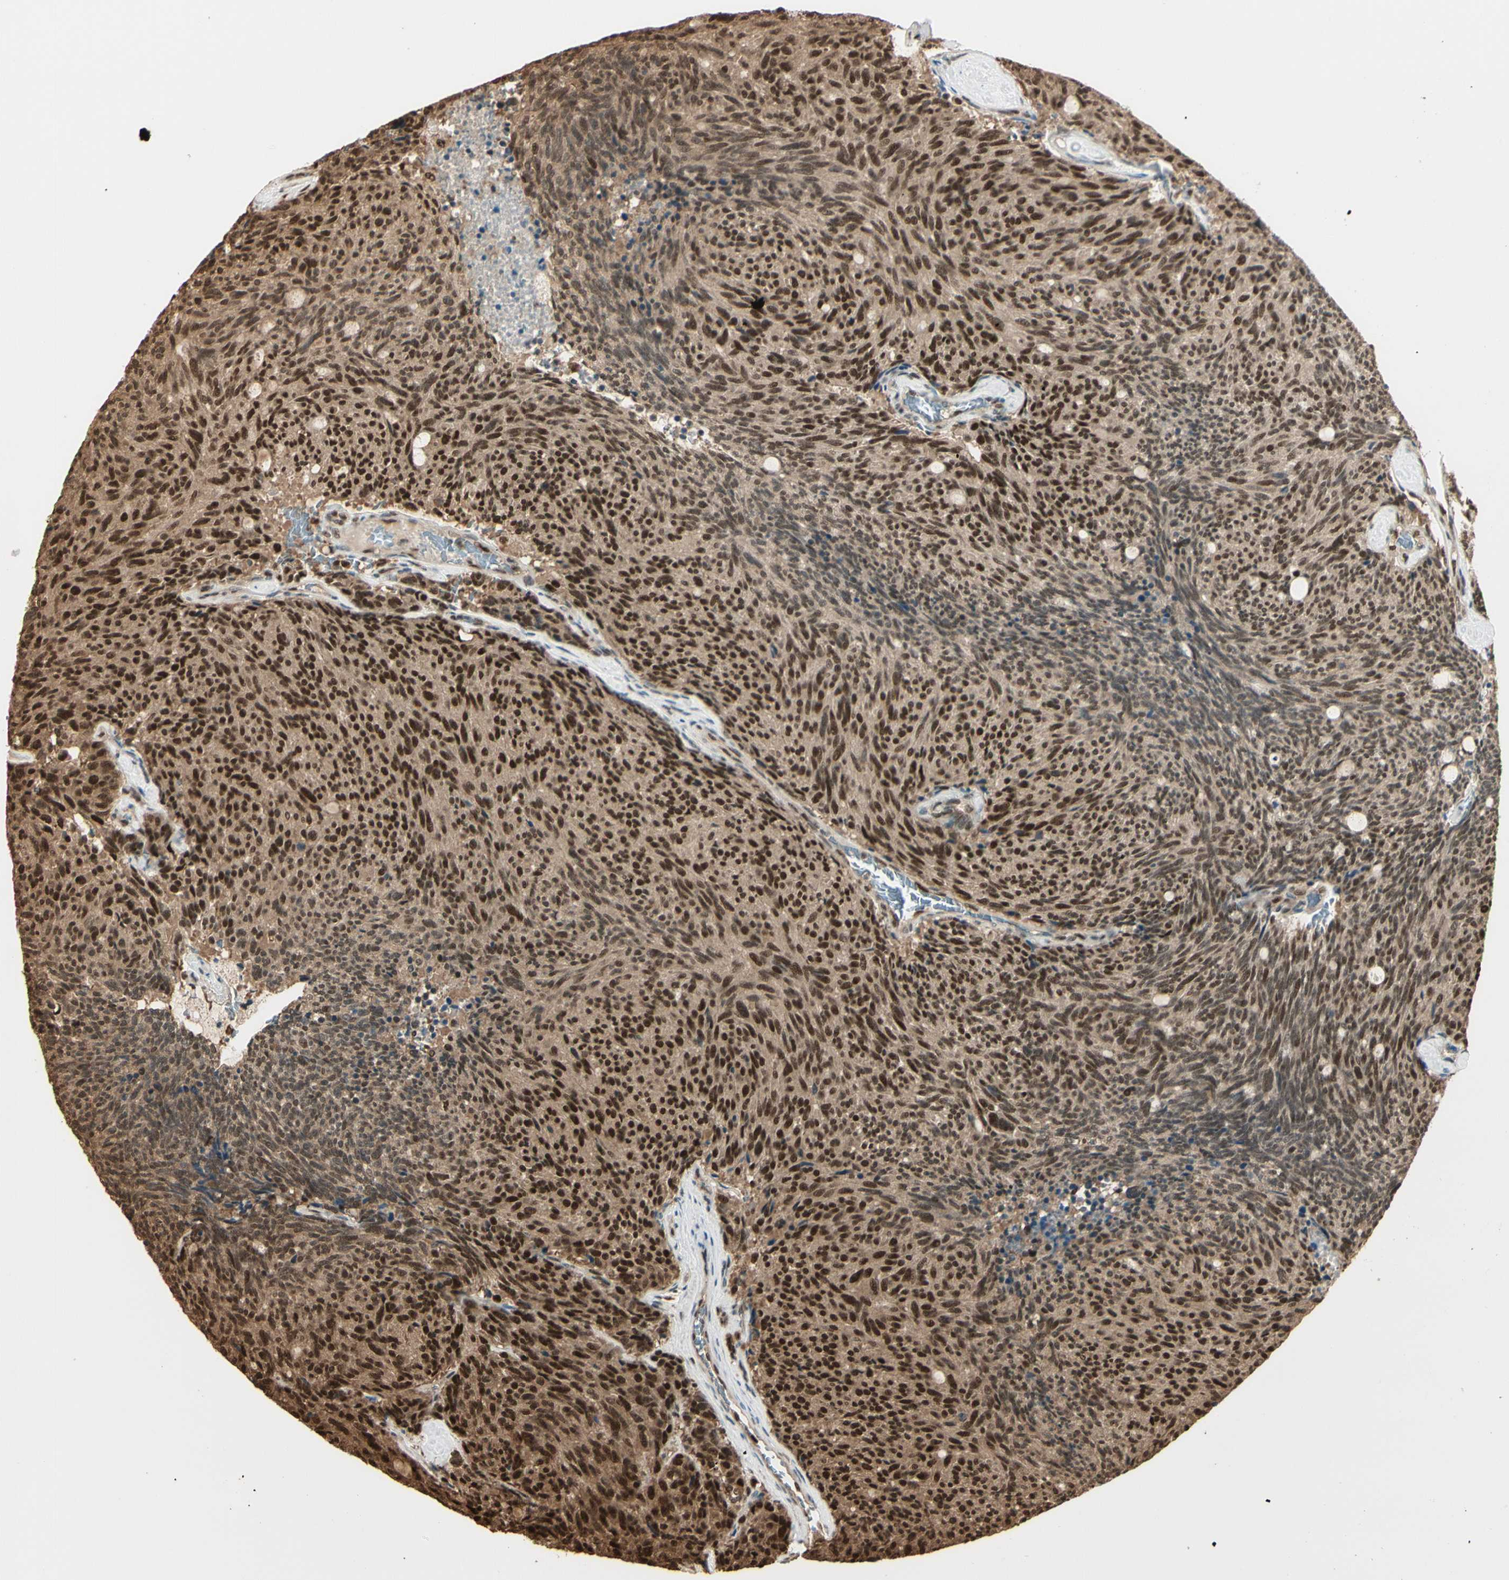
{"staining": {"intensity": "strong", "quantity": ">75%", "location": "cytoplasmic/membranous,nuclear"}, "tissue": "carcinoid", "cell_type": "Tumor cells", "image_type": "cancer", "snomed": [{"axis": "morphology", "description": "Carcinoid, malignant, NOS"}, {"axis": "topography", "description": "Pancreas"}], "caption": "Malignant carcinoid stained with immunohistochemistry (IHC) demonstrates strong cytoplasmic/membranous and nuclear positivity in approximately >75% of tumor cells.", "gene": "HSF1", "patient": {"sex": "female", "age": 54}}